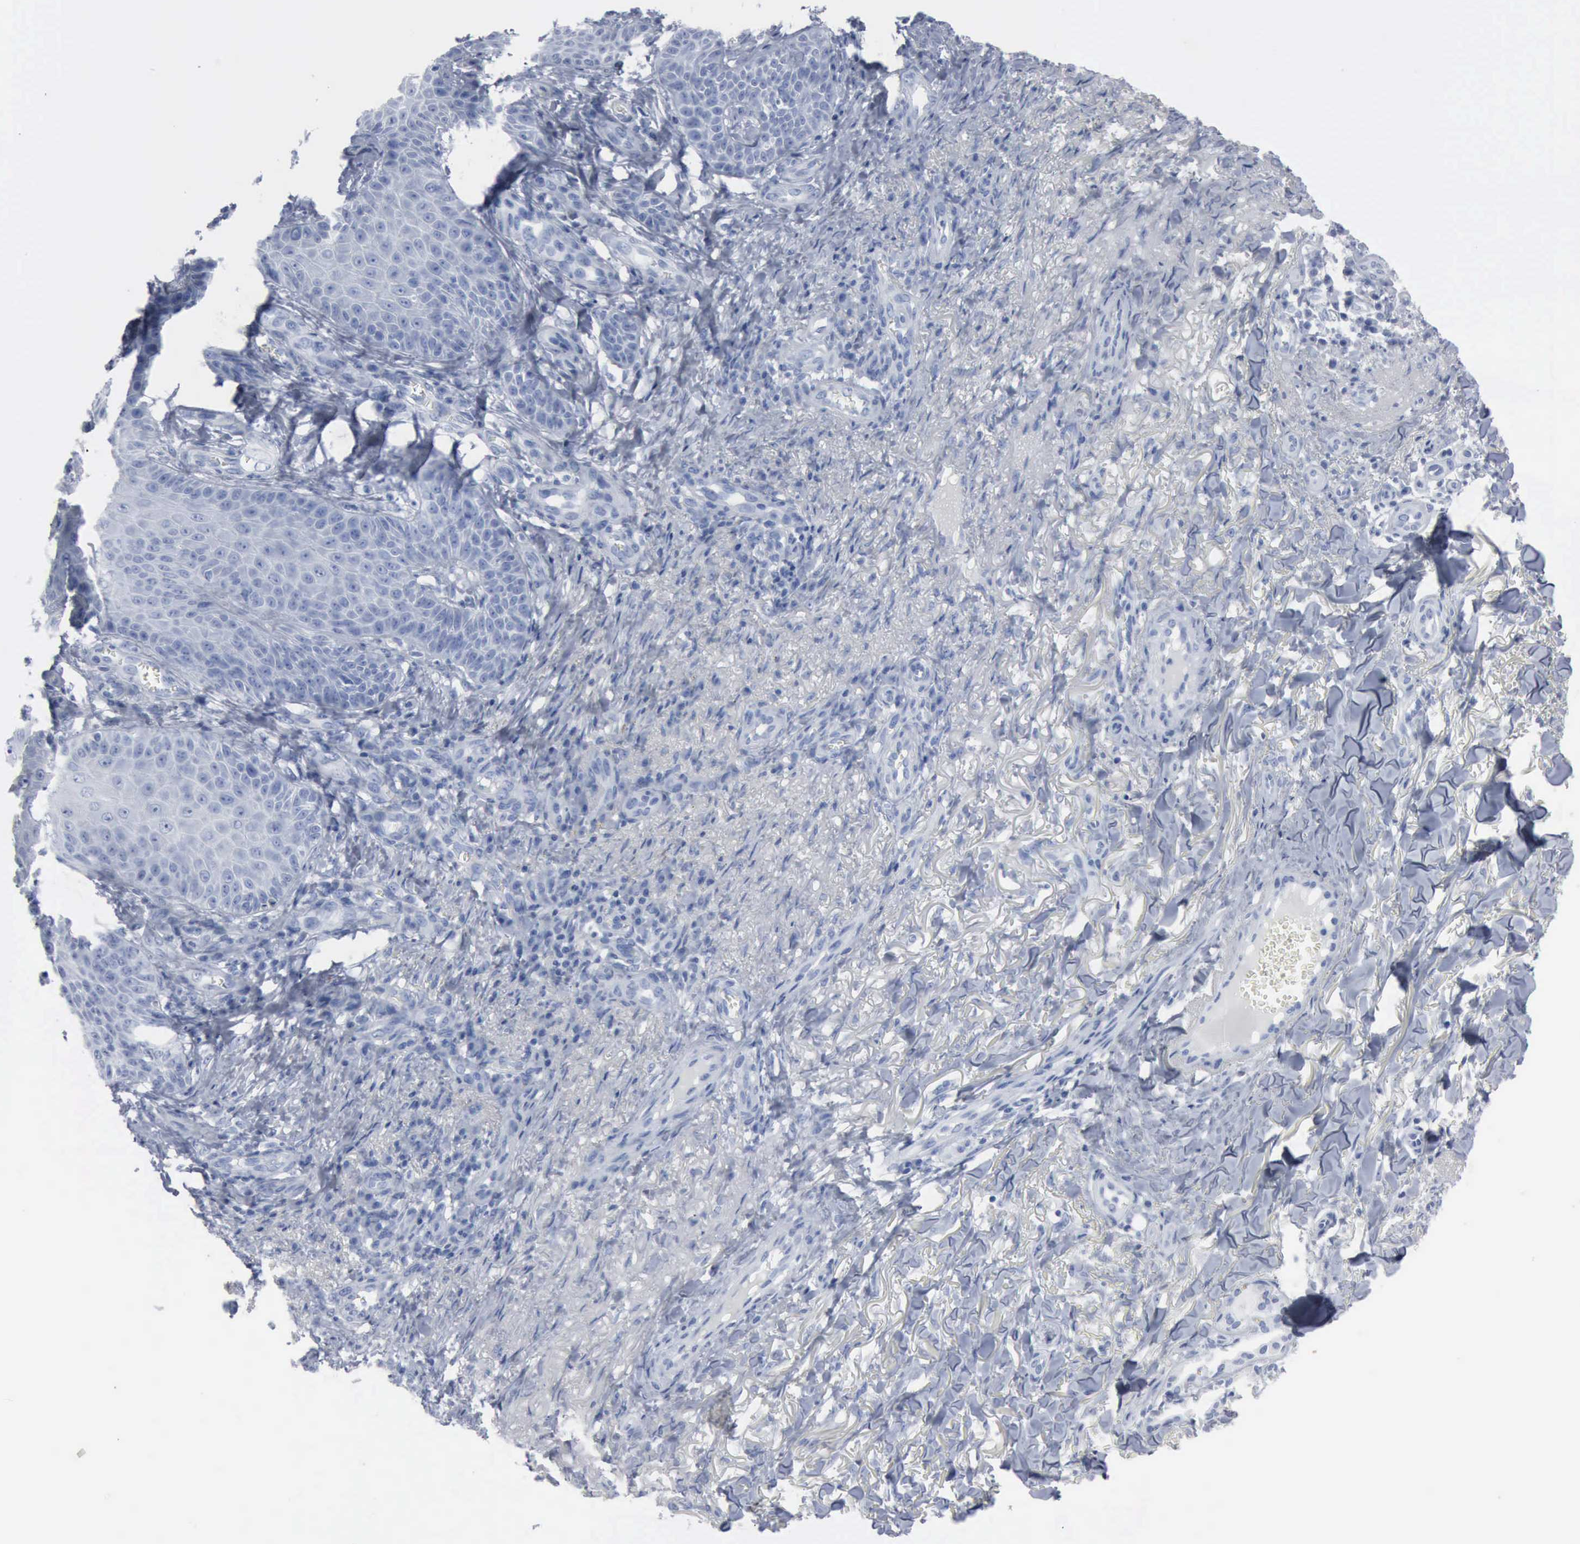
{"staining": {"intensity": "negative", "quantity": "none", "location": "none"}, "tissue": "skin cancer", "cell_type": "Tumor cells", "image_type": "cancer", "snomed": [{"axis": "morphology", "description": "Basal cell carcinoma"}, {"axis": "topography", "description": "Skin"}], "caption": "An image of basal cell carcinoma (skin) stained for a protein exhibits no brown staining in tumor cells. (Brightfield microscopy of DAB (3,3'-diaminobenzidine) immunohistochemistry at high magnification).", "gene": "DMD", "patient": {"sex": "male", "age": 81}}